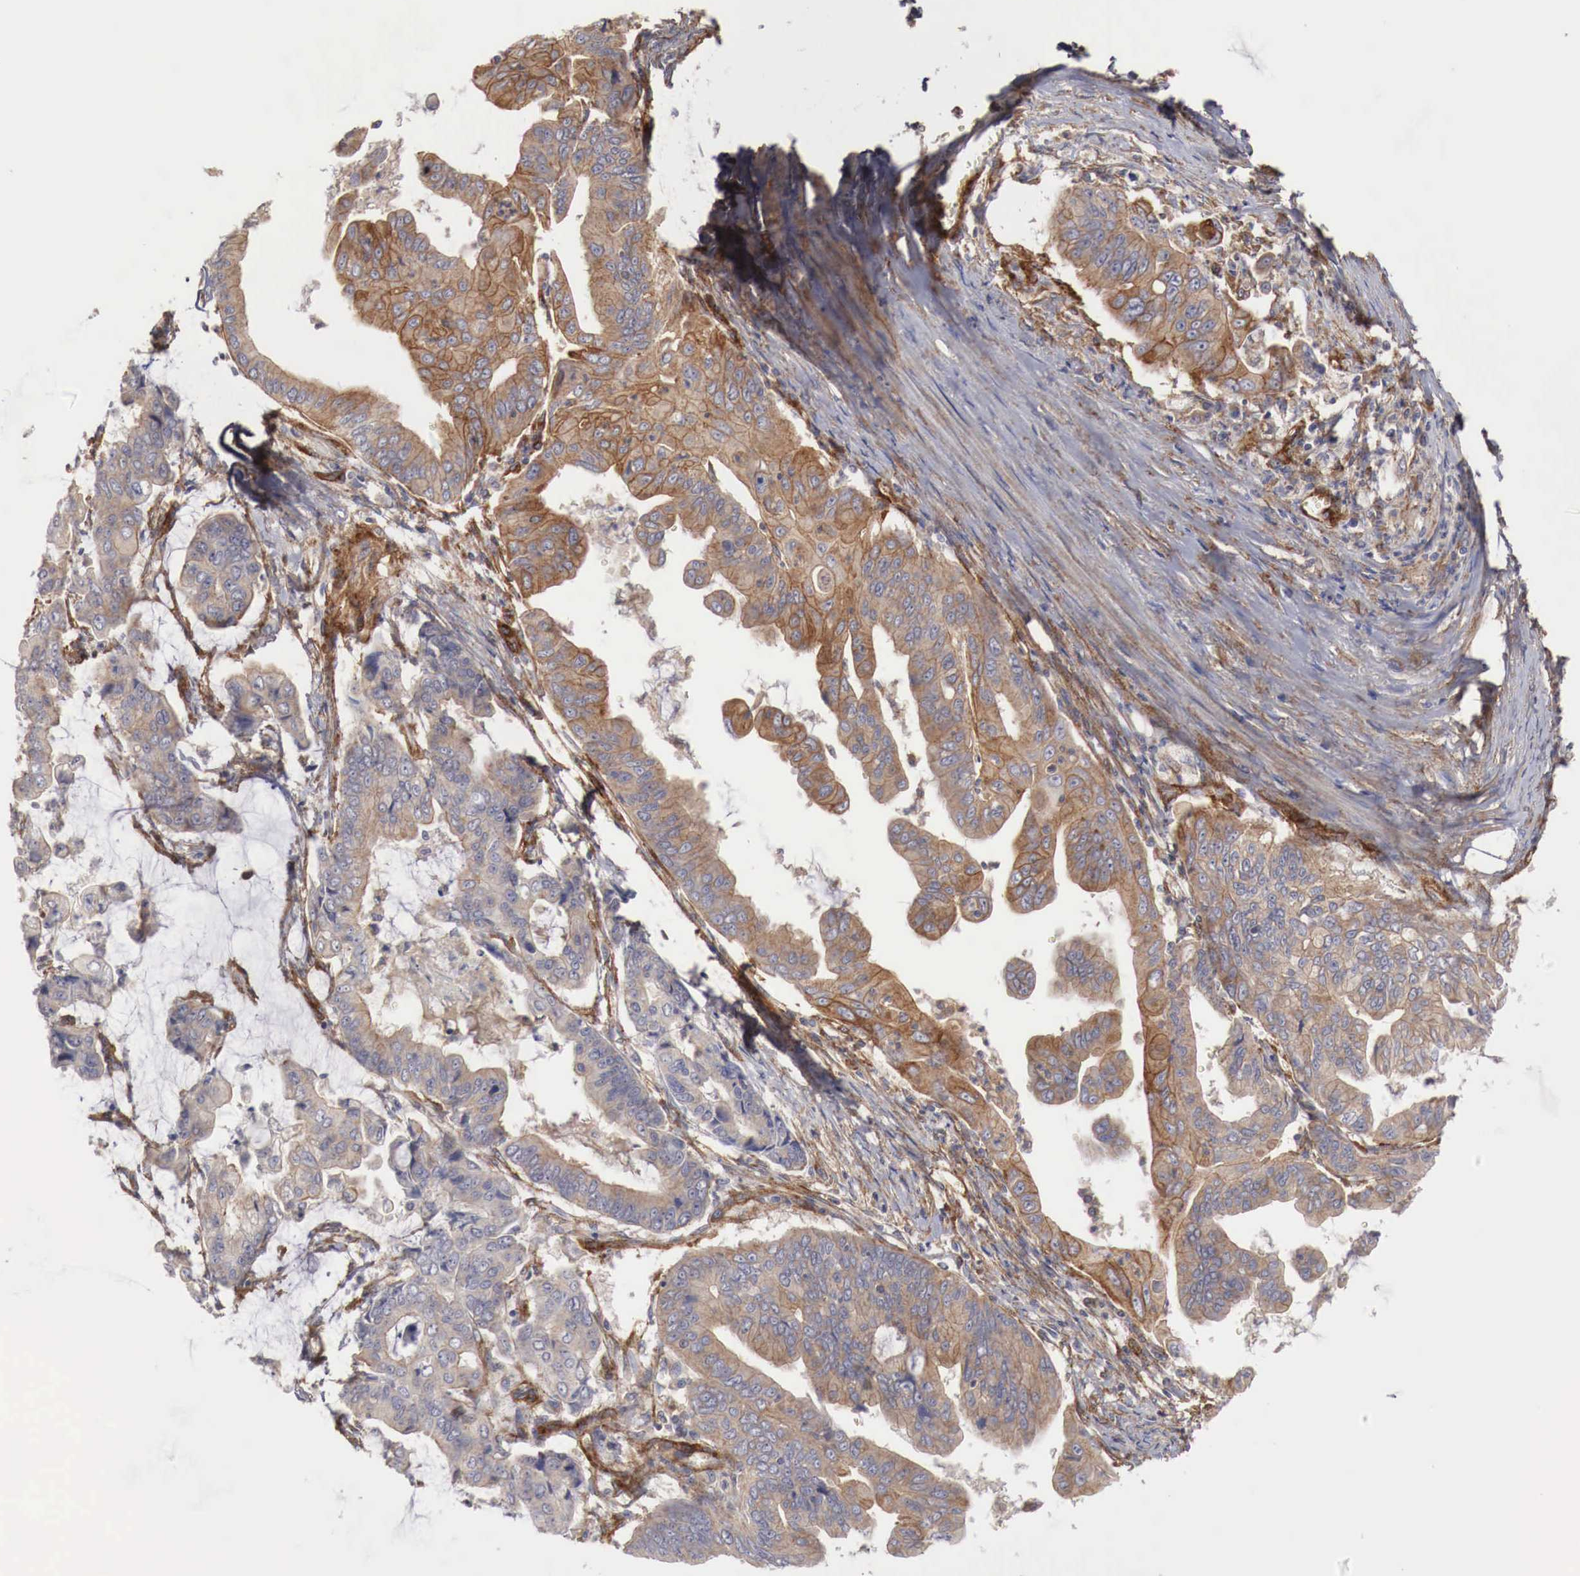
{"staining": {"intensity": "moderate", "quantity": ">75%", "location": "cytoplasmic/membranous"}, "tissue": "stomach cancer", "cell_type": "Tumor cells", "image_type": "cancer", "snomed": [{"axis": "morphology", "description": "Adenocarcinoma, NOS"}, {"axis": "topography", "description": "Stomach, upper"}], "caption": "The histopathology image displays immunohistochemical staining of stomach cancer (adenocarcinoma). There is moderate cytoplasmic/membranous expression is appreciated in about >75% of tumor cells.", "gene": "ARMCX4", "patient": {"sex": "male", "age": 80}}